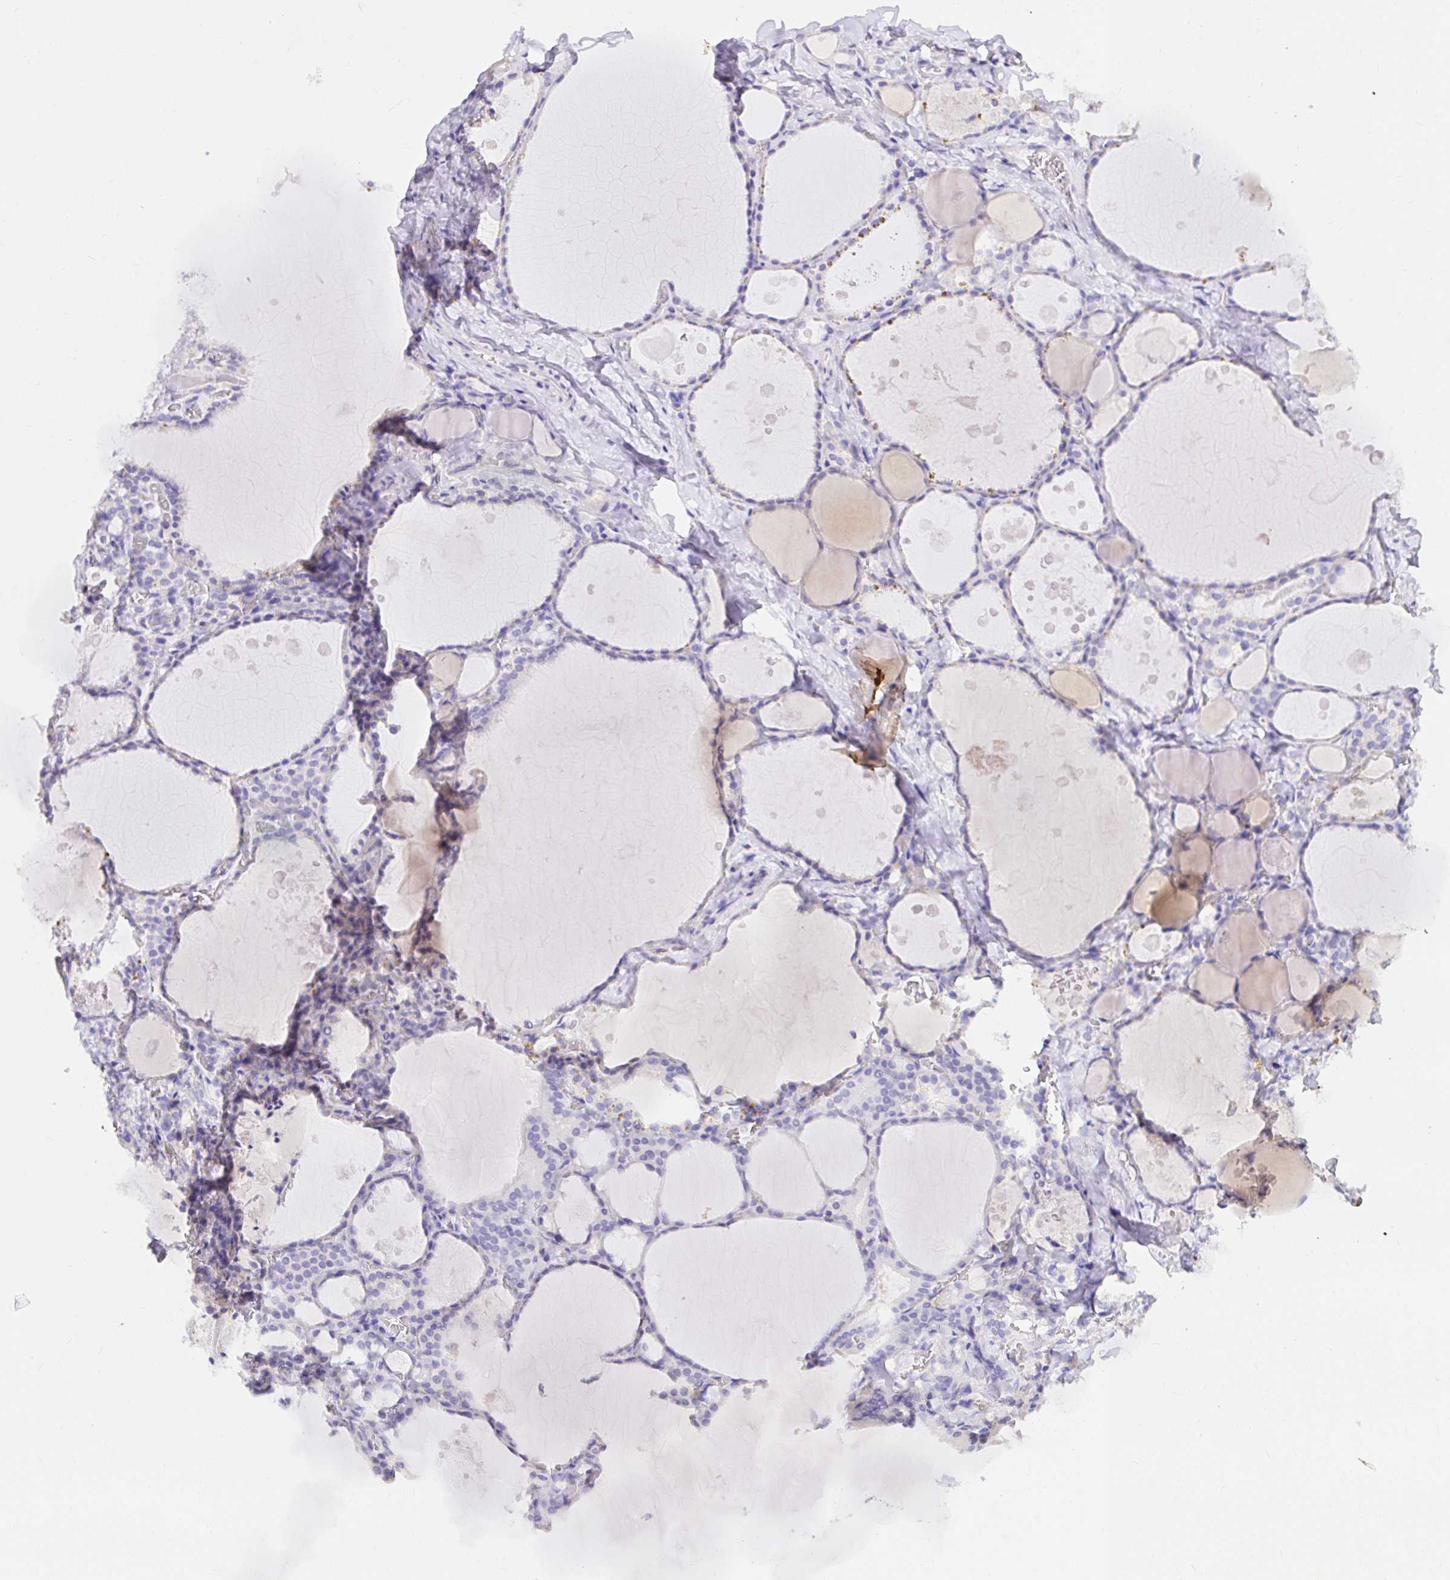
{"staining": {"intensity": "negative", "quantity": "none", "location": "none"}, "tissue": "thyroid gland", "cell_type": "Glandular cells", "image_type": "normal", "snomed": [{"axis": "morphology", "description": "Normal tissue, NOS"}, {"axis": "topography", "description": "Thyroid gland"}], "caption": "High power microscopy histopathology image of an immunohistochemistry image of unremarkable thyroid gland, revealing no significant staining in glandular cells.", "gene": "CDO1", "patient": {"sex": "male", "age": 56}}